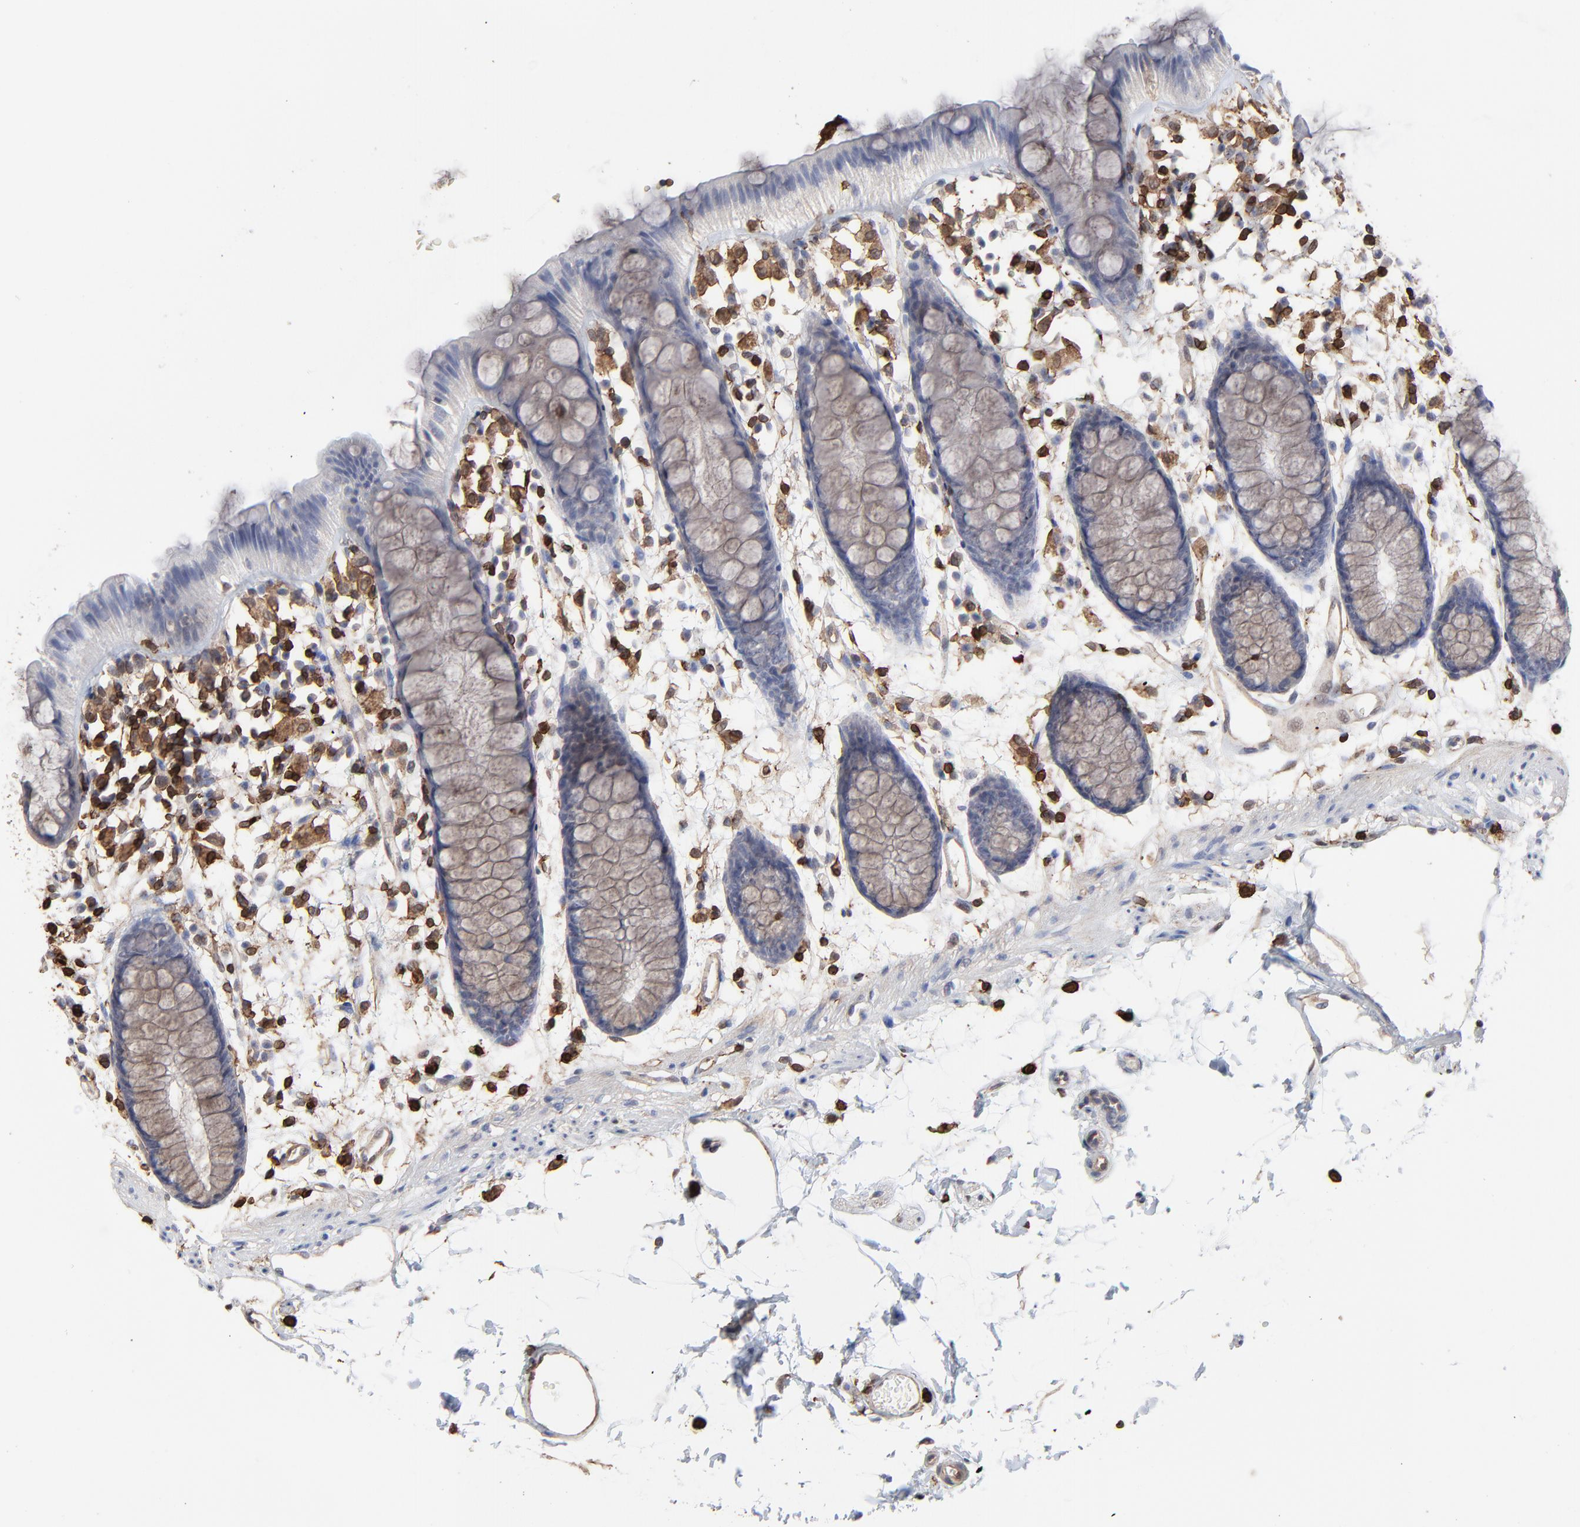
{"staining": {"intensity": "weak", "quantity": "25%-75%", "location": "cytoplasmic/membranous"}, "tissue": "rectum", "cell_type": "Glandular cells", "image_type": "normal", "snomed": [{"axis": "morphology", "description": "Normal tissue, NOS"}, {"axis": "topography", "description": "Rectum"}], "caption": "Rectum stained with DAB (3,3'-diaminobenzidine) immunohistochemistry shows low levels of weak cytoplasmic/membranous positivity in approximately 25%-75% of glandular cells.", "gene": "SLC6A14", "patient": {"sex": "female", "age": 66}}